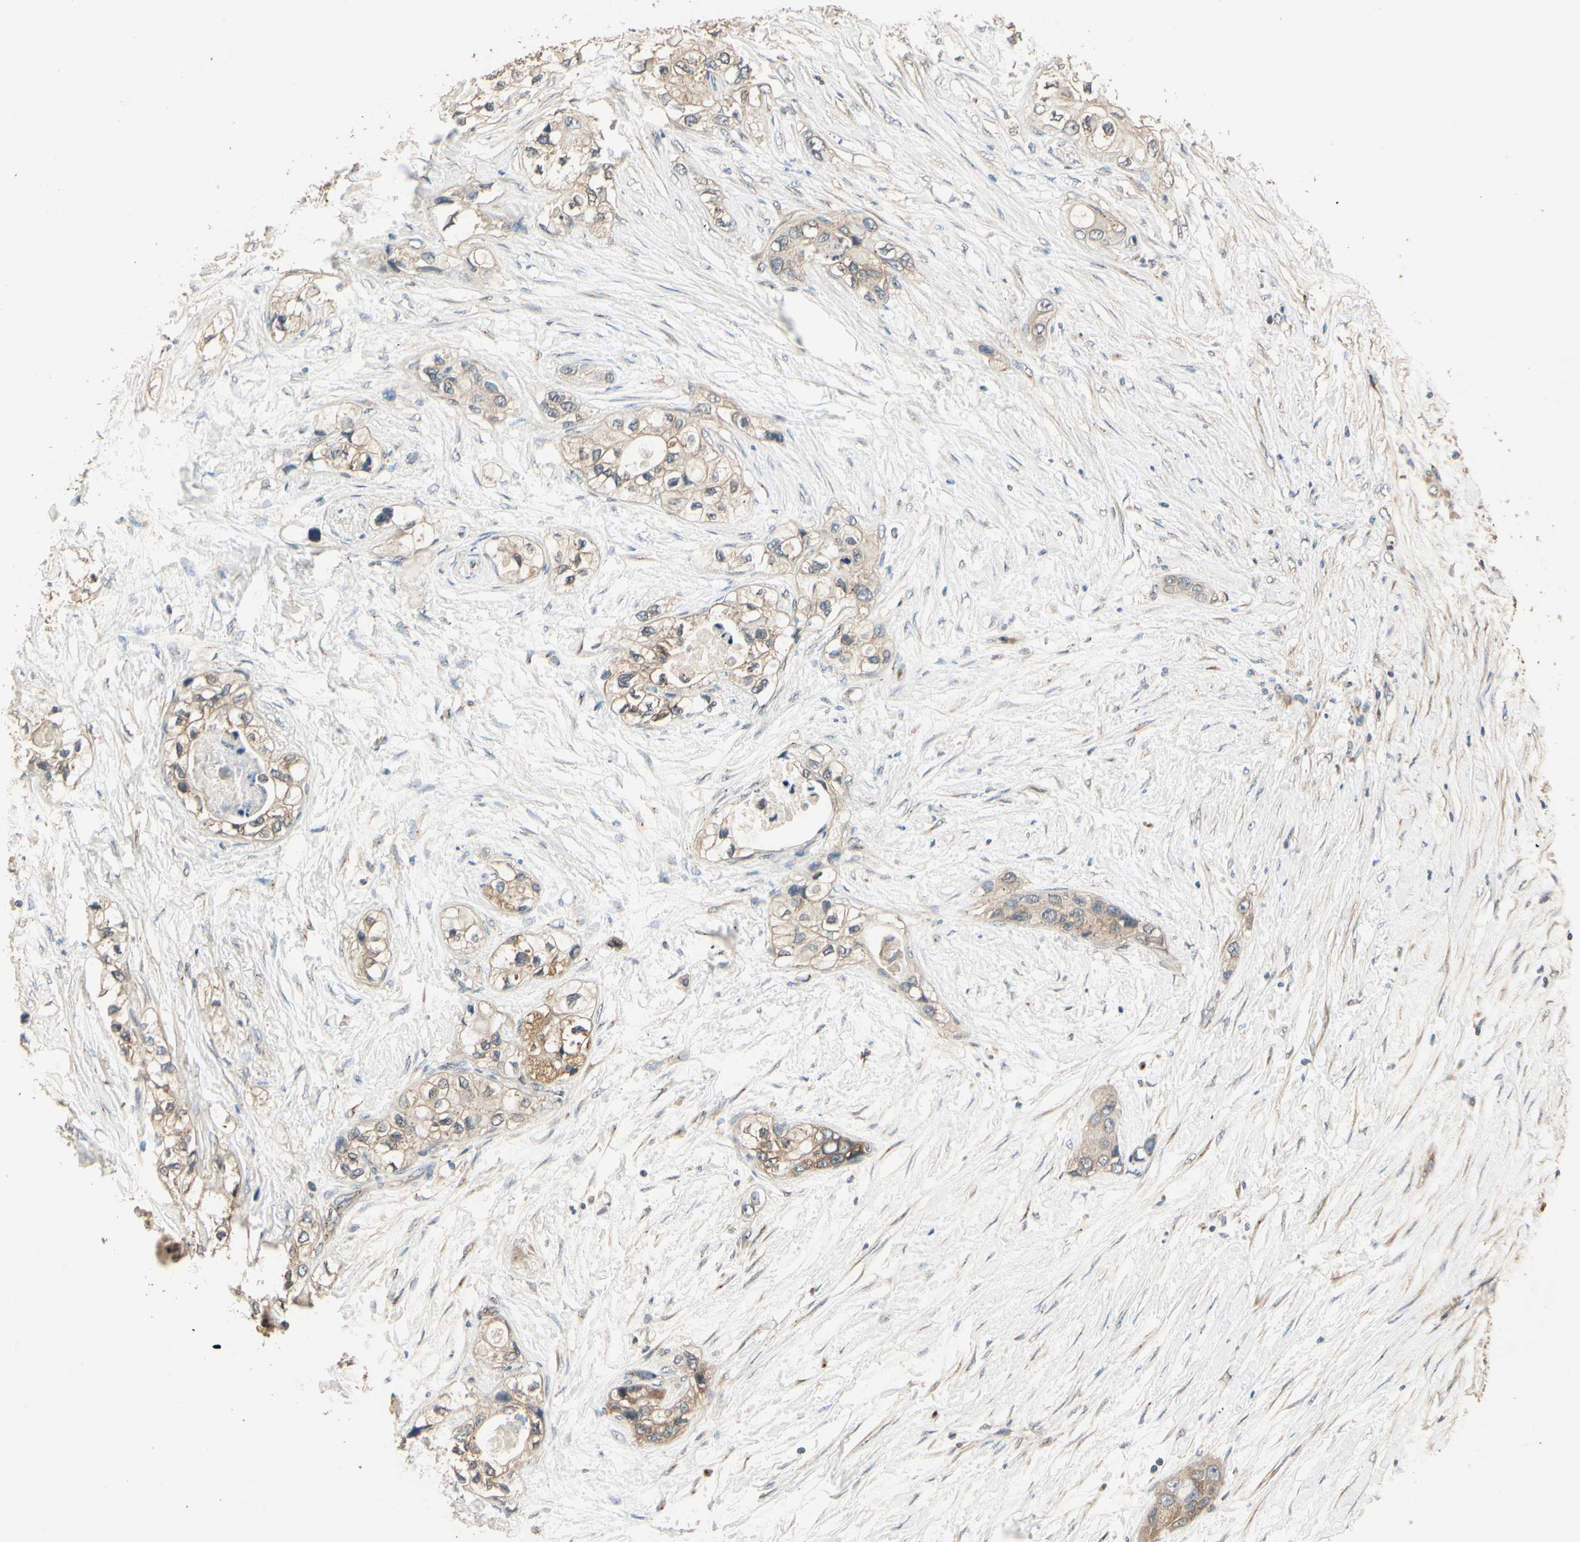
{"staining": {"intensity": "weak", "quantity": ">75%", "location": "cytoplasmic/membranous"}, "tissue": "pancreatic cancer", "cell_type": "Tumor cells", "image_type": "cancer", "snomed": [{"axis": "morphology", "description": "Adenocarcinoma, NOS"}, {"axis": "topography", "description": "Pancreas"}], "caption": "Tumor cells show low levels of weak cytoplasmic/membranous staining in approximately >75% of cells in pancreatic cancer (adenocarcinoma).", "gene": "AKAP9", "patient": {"sex": "female", "age": 70}}